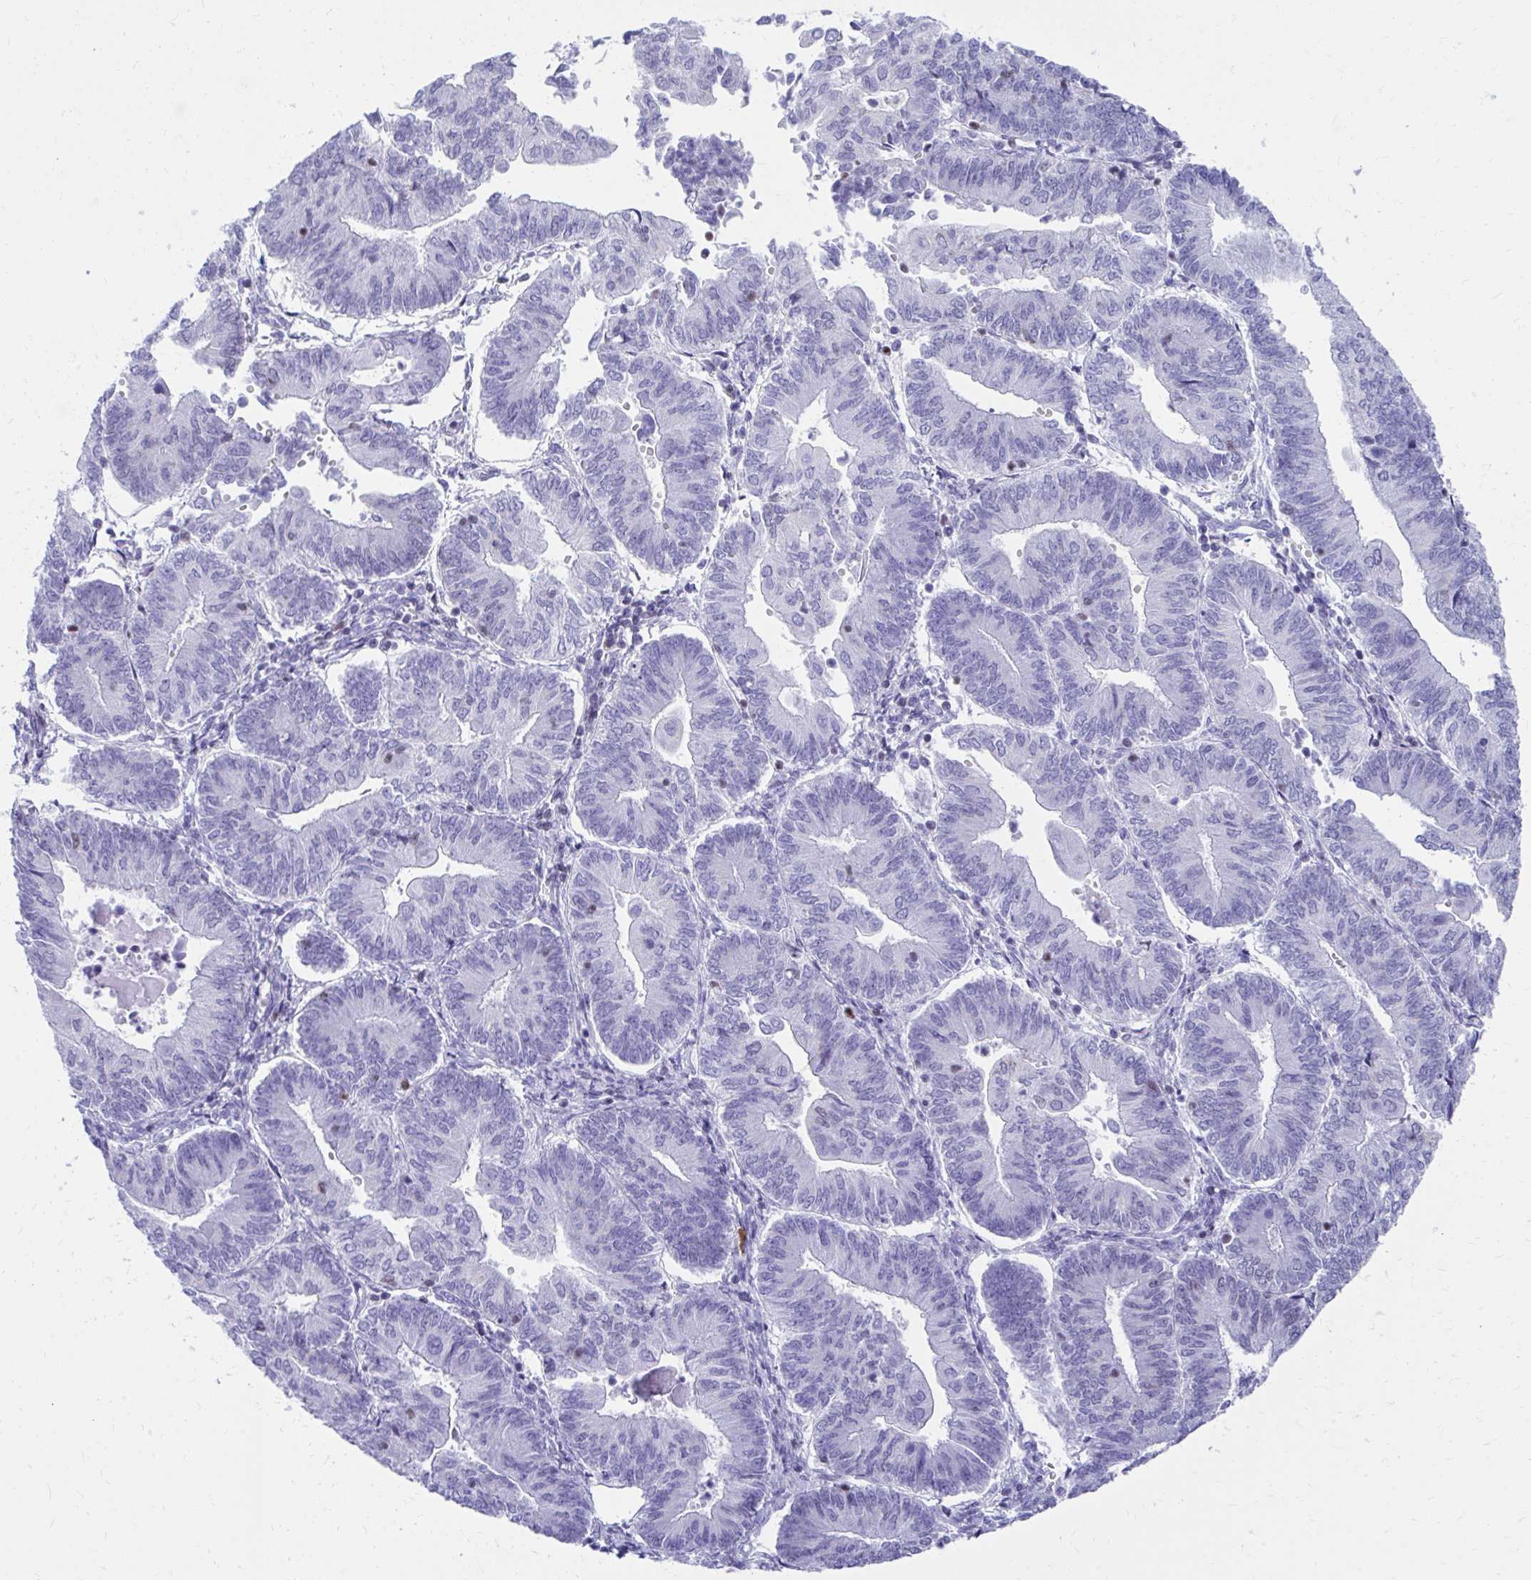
{"staining": {"intensity": "negative", "quantity": "none", "location": "none"}, "tissue": "endometrial cancer", "cell_type": "Tumor cells", "image_type": "cancer", "snomed": [{"axis": "morphology", "description": "Adenocarcinoma, NOS"}, {"axis": "topography", "description": "Endometrium"}], "caption": "Immunohistochemistry (IHC) photomicrograph of adenocarcinoma (endometrial) stained for a protein (brown), which displays no staining in tumor cells.", "gene": "RUNX3", "patient": {"sex": "female", "age": 65}}